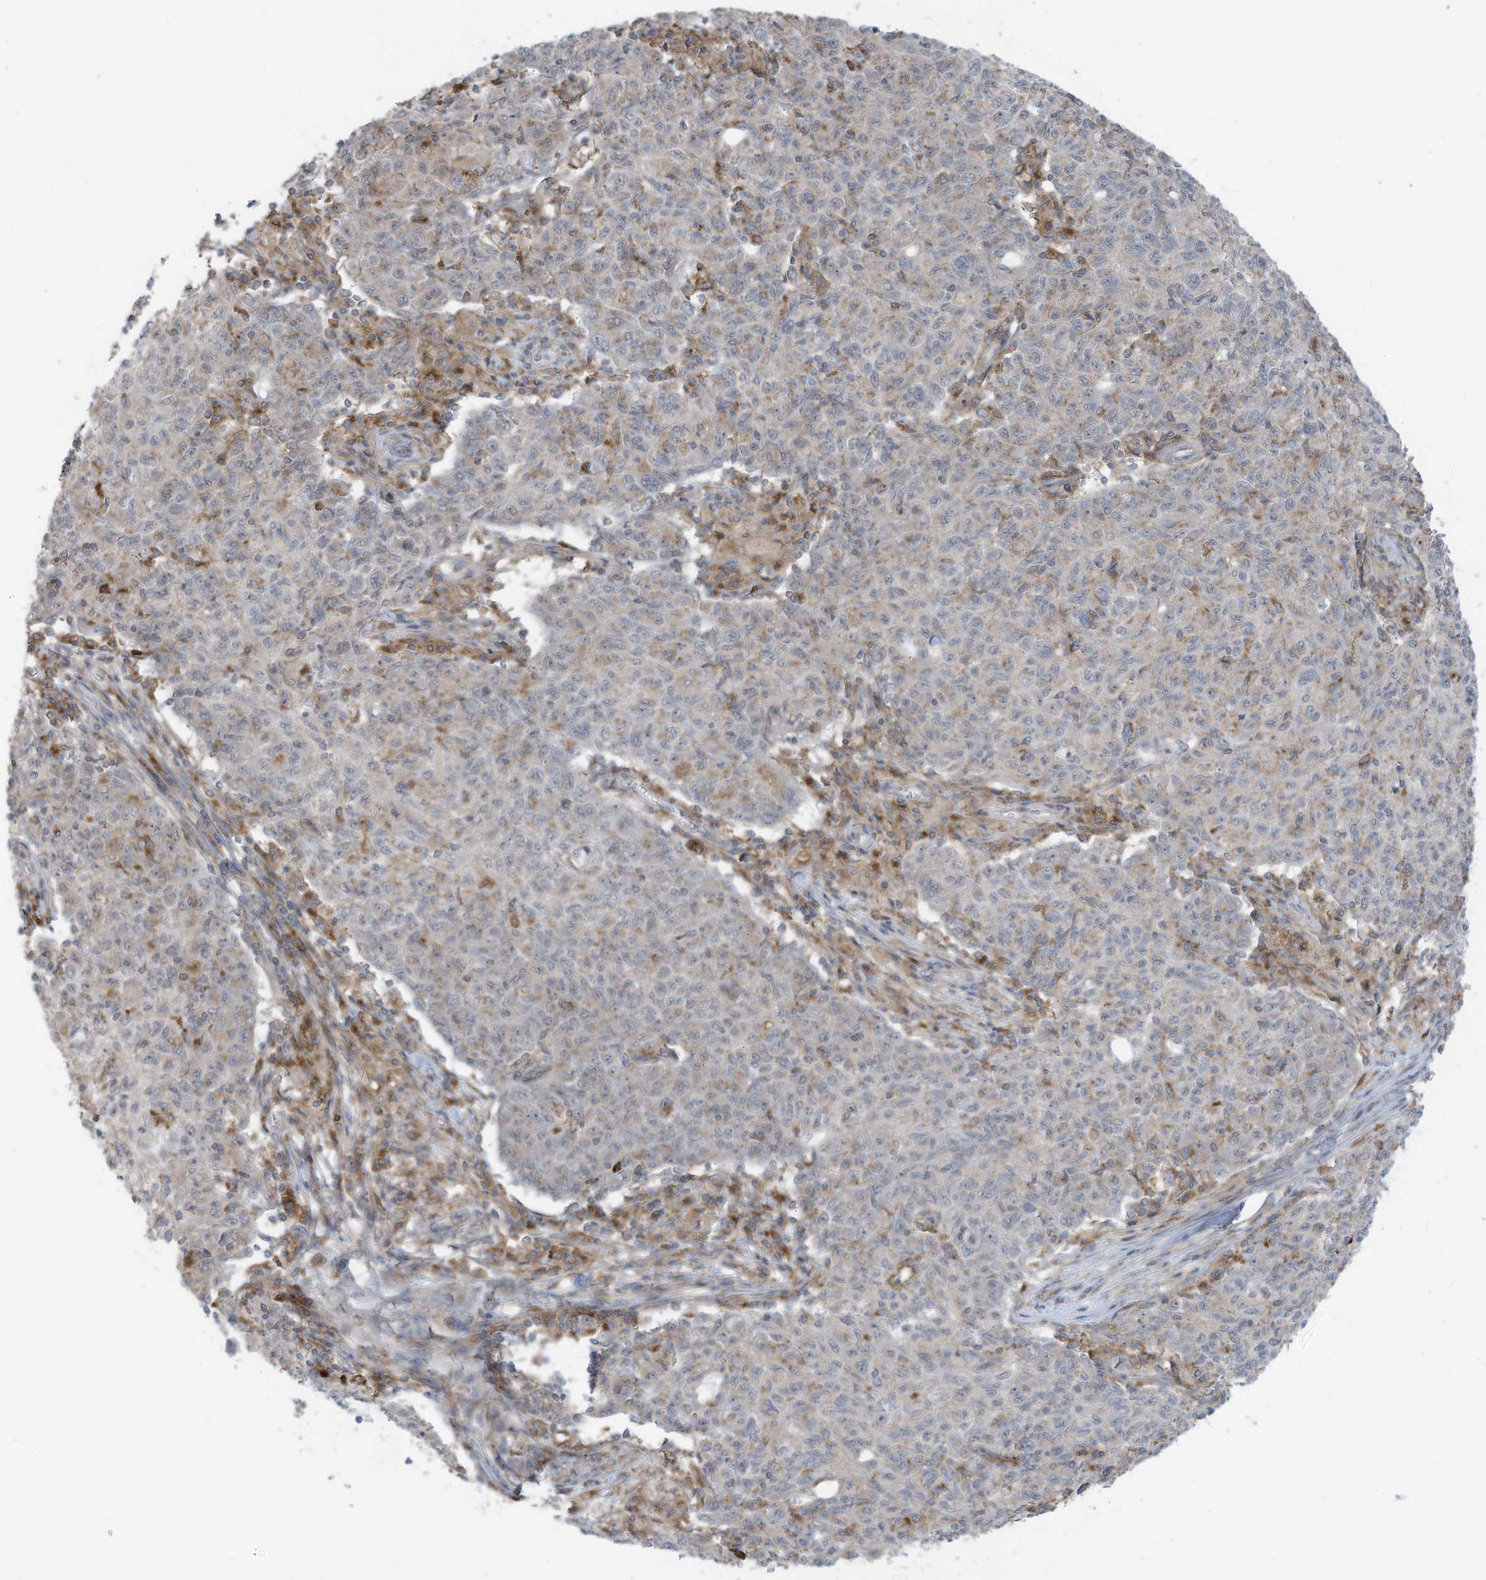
{"staining": {"intensity": "negative", "quantity": "none", "location": "none"}, "tissue": "ovarian cancer", "cell_type": "Tumor cells", "image_type": "cancer", "snomed": [{"axis": "morphology", "description": "Carcinoma, endometroid"}, {"axis": "topography", "description": "Ovary"}], "caption": "High power microscopy histopathology image of an immunohistochemistry (IHC) histopathology image of ovarian cancer (endometroid carcinoma), revealing no significant expression in tumor cells.", "gene": "DZIP3", "patient": {"sex": "female", "age": 42}}